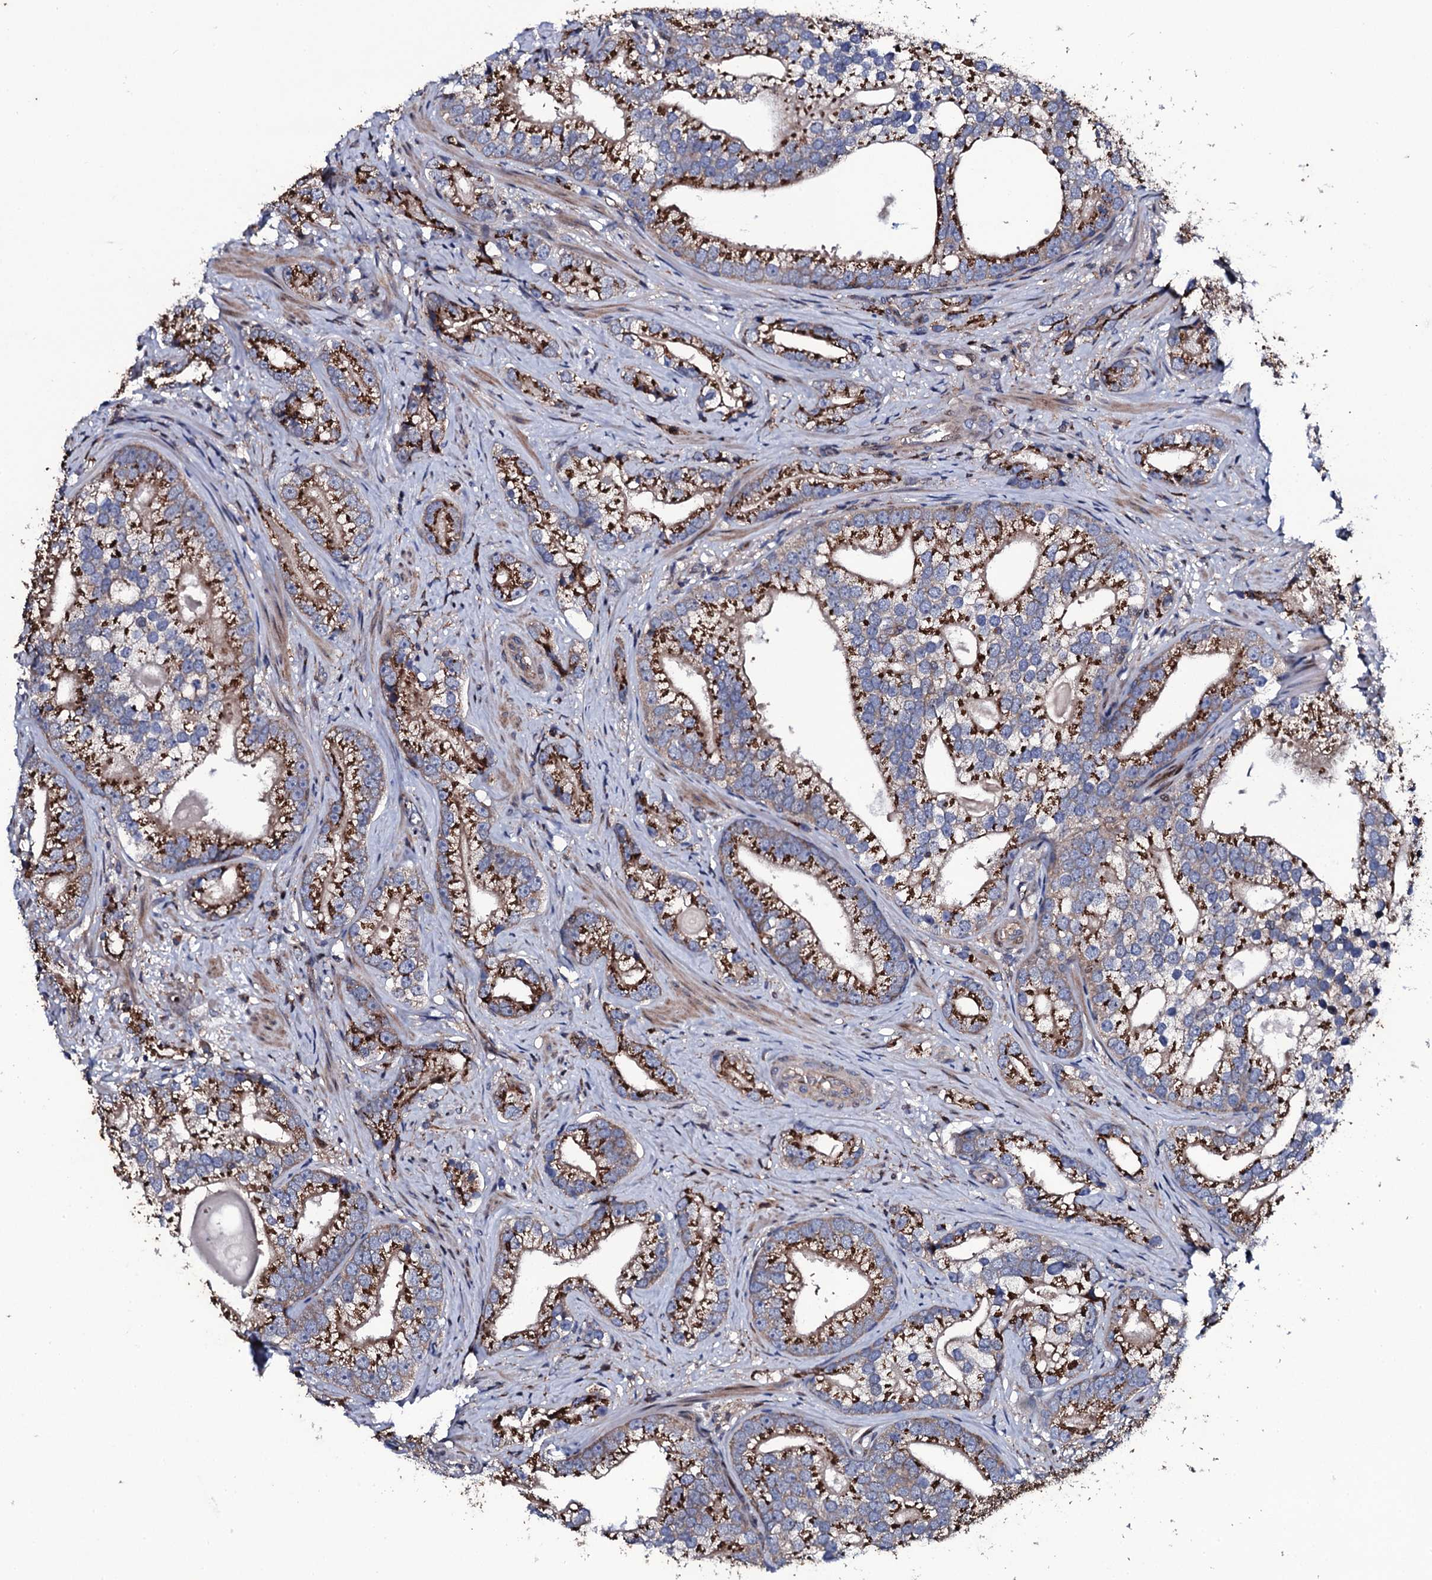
{"staining": {"intensity": "strong", "quantity": ">75%", "location": "cytoplasmic/membranous"}, "tissue": "prostate cancer", "cell_type": "Tumor cells", "image_type": "cancer", "snomed": [{"axis": "morphology", "description": "Adenocarcinoma, High grade"}, {"axis": "topography", "description": "Prostate"}], "caption": "The immunohistochemical stain labels strong cytoplasmic/membranous positivity in tumor cells of adenocarcinoma (high-grade) (prostate) tissue. (IHC, brightfield microscopy, high magnification).", "gene": "PLET1", "patient": {"sex": "male", "age": 75}}